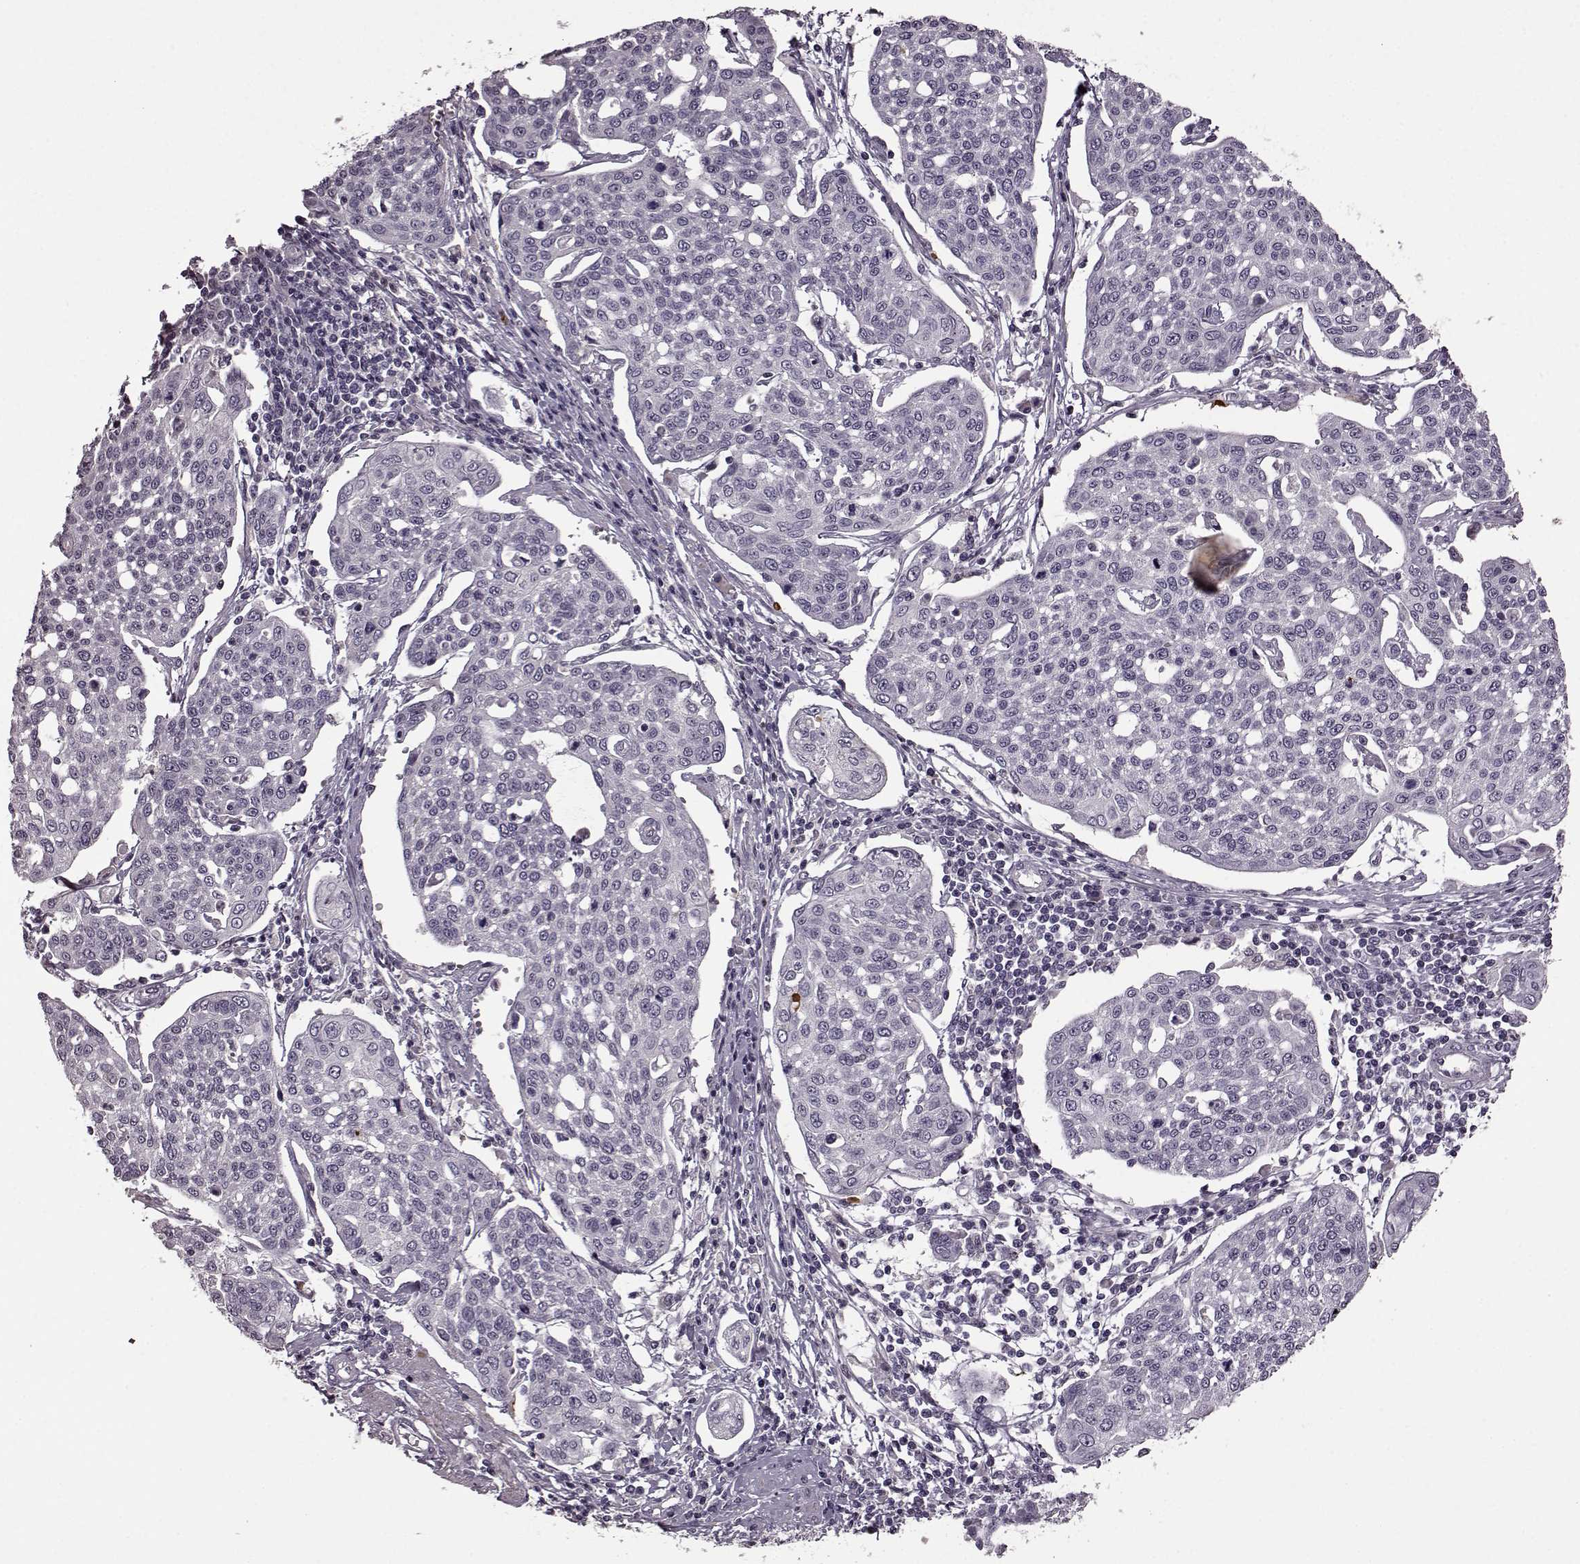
{"staining": {"intensity": "negative", "quantity": "none", "location": "none"}, "tissue": "cervical cancer", "cell_type": "Tumor cells", "image_type": "cancer", "snomed": [{"axis": "morphology", "description": "Squamous cell carcinoma, NOS"}, {"axis": "topography", "description": "Cervix"}], "caption": "A histopathology image of human cervical cancer is negative for staining in tumor cells.", "gene": "CNGA3", "patient": {"sex": "female", "age": 34}}